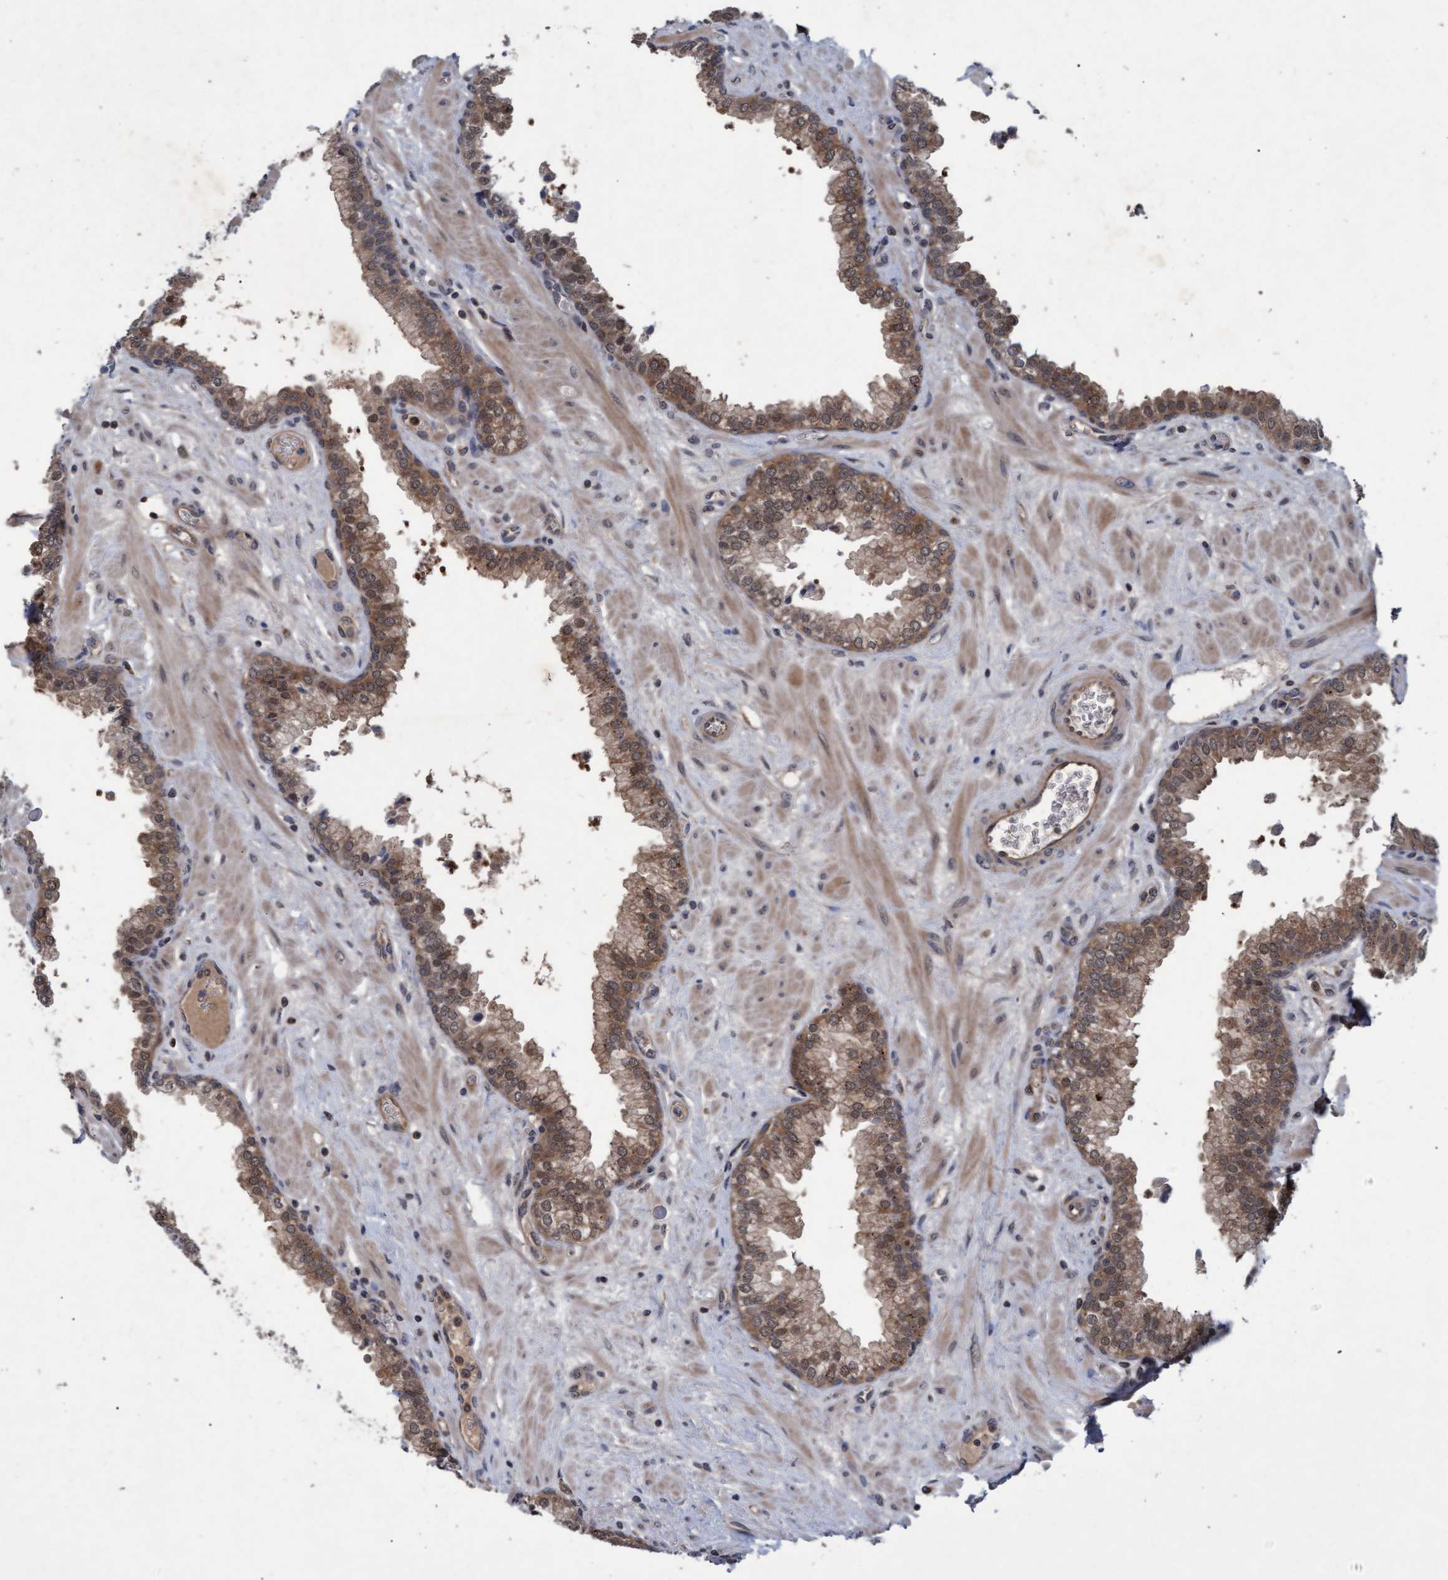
{"staining": {"intensity": "moderate", "quantity": ">75%", "location": "cytoplasmic/membranous,nuclear"}, "tissue": "prostate", "cell_type": "Glandular cells", "image_type": "normal", "snomed": [{"axis": "morphology", "description": "Normal tissue, NOS"}, {"axis": "morphology", "description": "Urothelial carcinoma, Low grade"}, {"axis": "topography", "description": "Urinary bladder"}, {"axis": "topography", "description": "Prostate"}], "caption": "Protein analysis of benign prostate displays moderate cytoplasmic/membranous,nuclear positivity in approximately >75% of glandular cells. Ihc stains the protein of interest in brown and the nuclei are stained blue.", "gene": "PSMB6", "patient": {"sex": "male", "age": 60}}